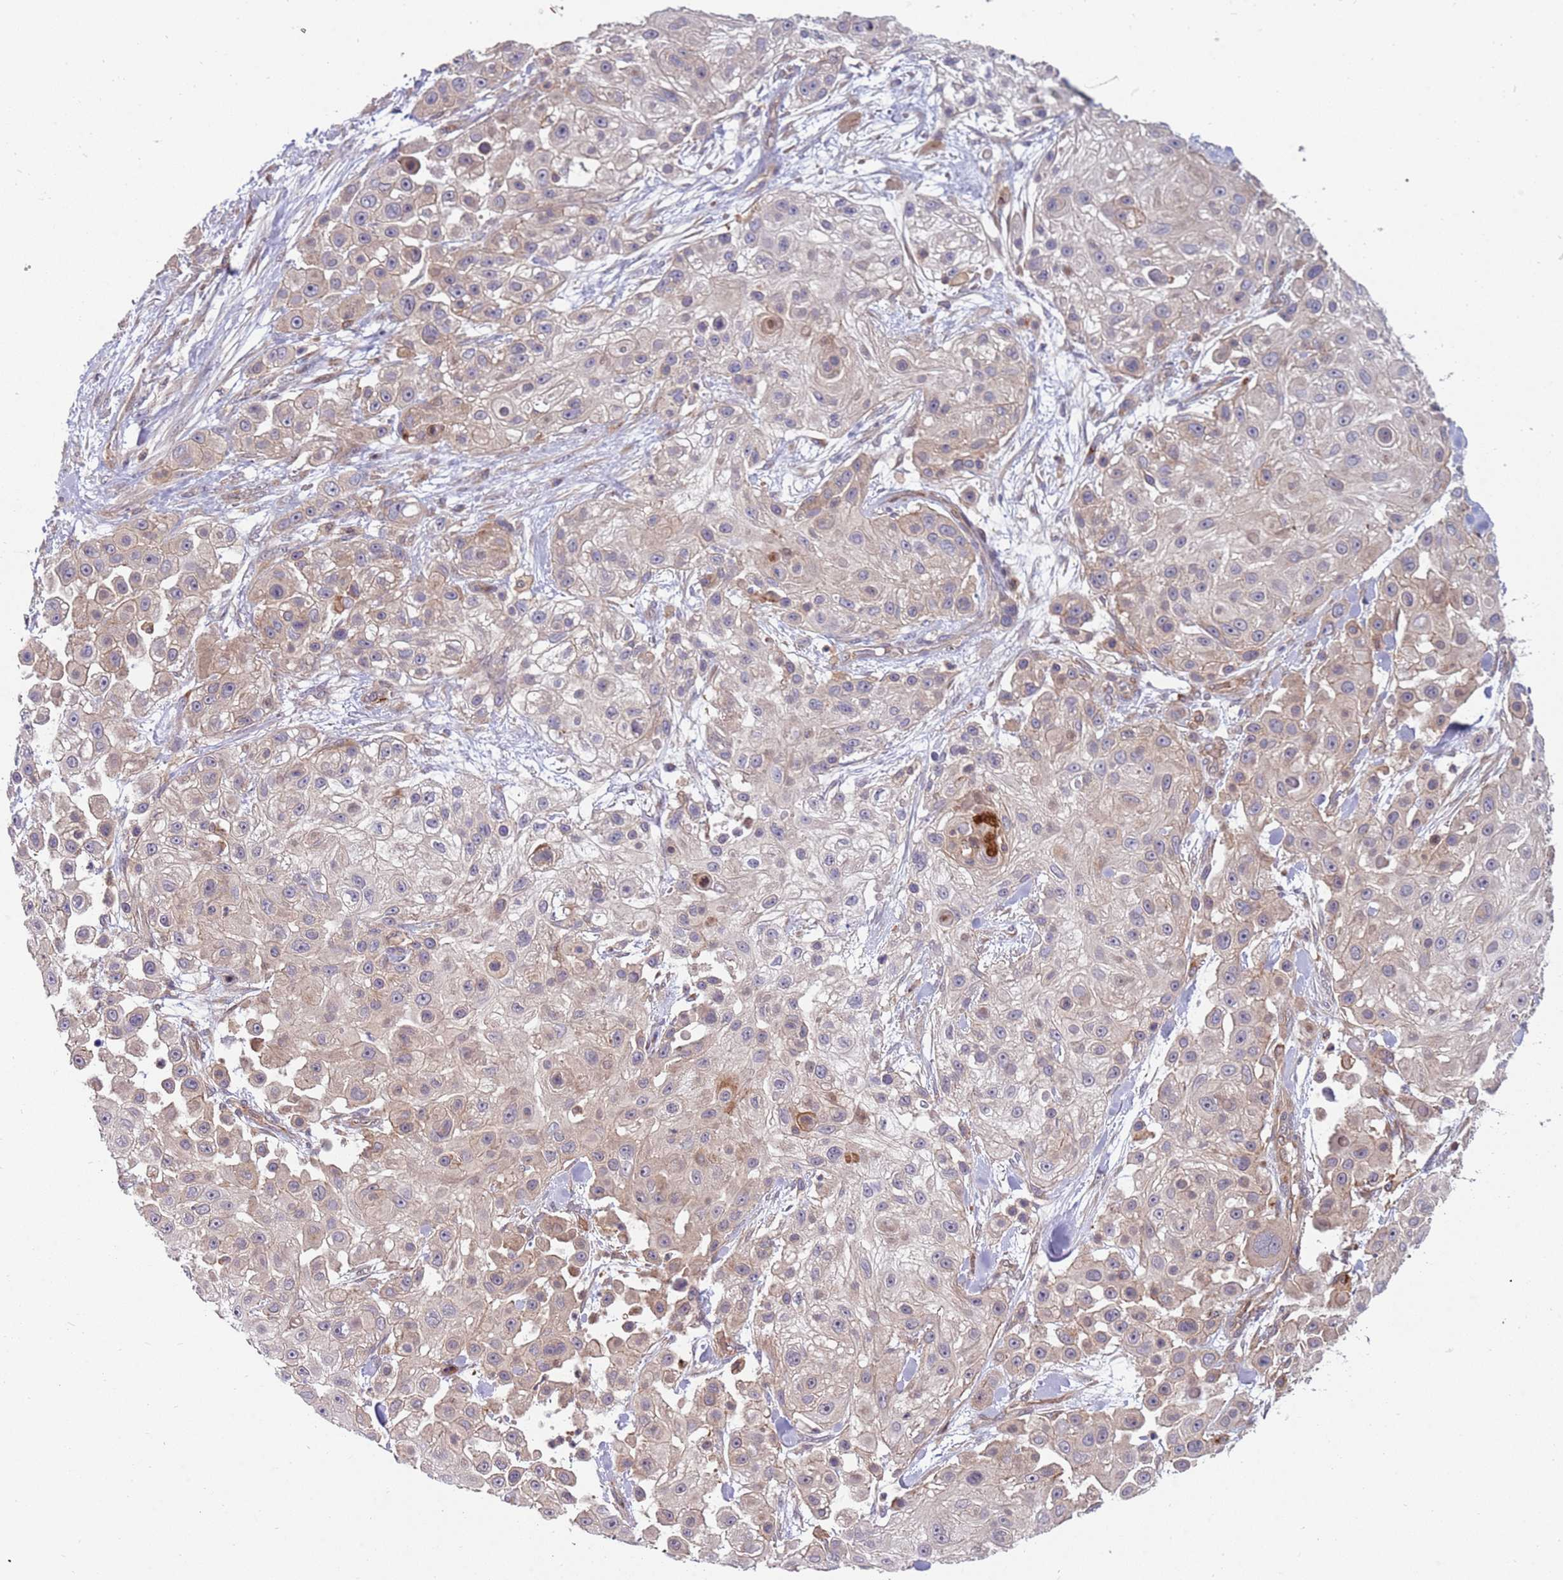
{"staining": {"intensity": "weak", "quantity": "<25%", "location": "cytoplasmic/membranous"}, "tissue": "skin cancer", "cell_type": "Tumor cells", "image_type": "cancer", "snomed": [{"axis": "morphology", "description": "Squamous cell carcinoma, NOS"}, {"axis": "topography", "description": "Skin"}], "caption": "The photomicrograph shows no significant staining in tumor cells of skin squamous cell carcinoma.", "gene": "GGA1", "patient": {"sex": "male", "age": 67}}